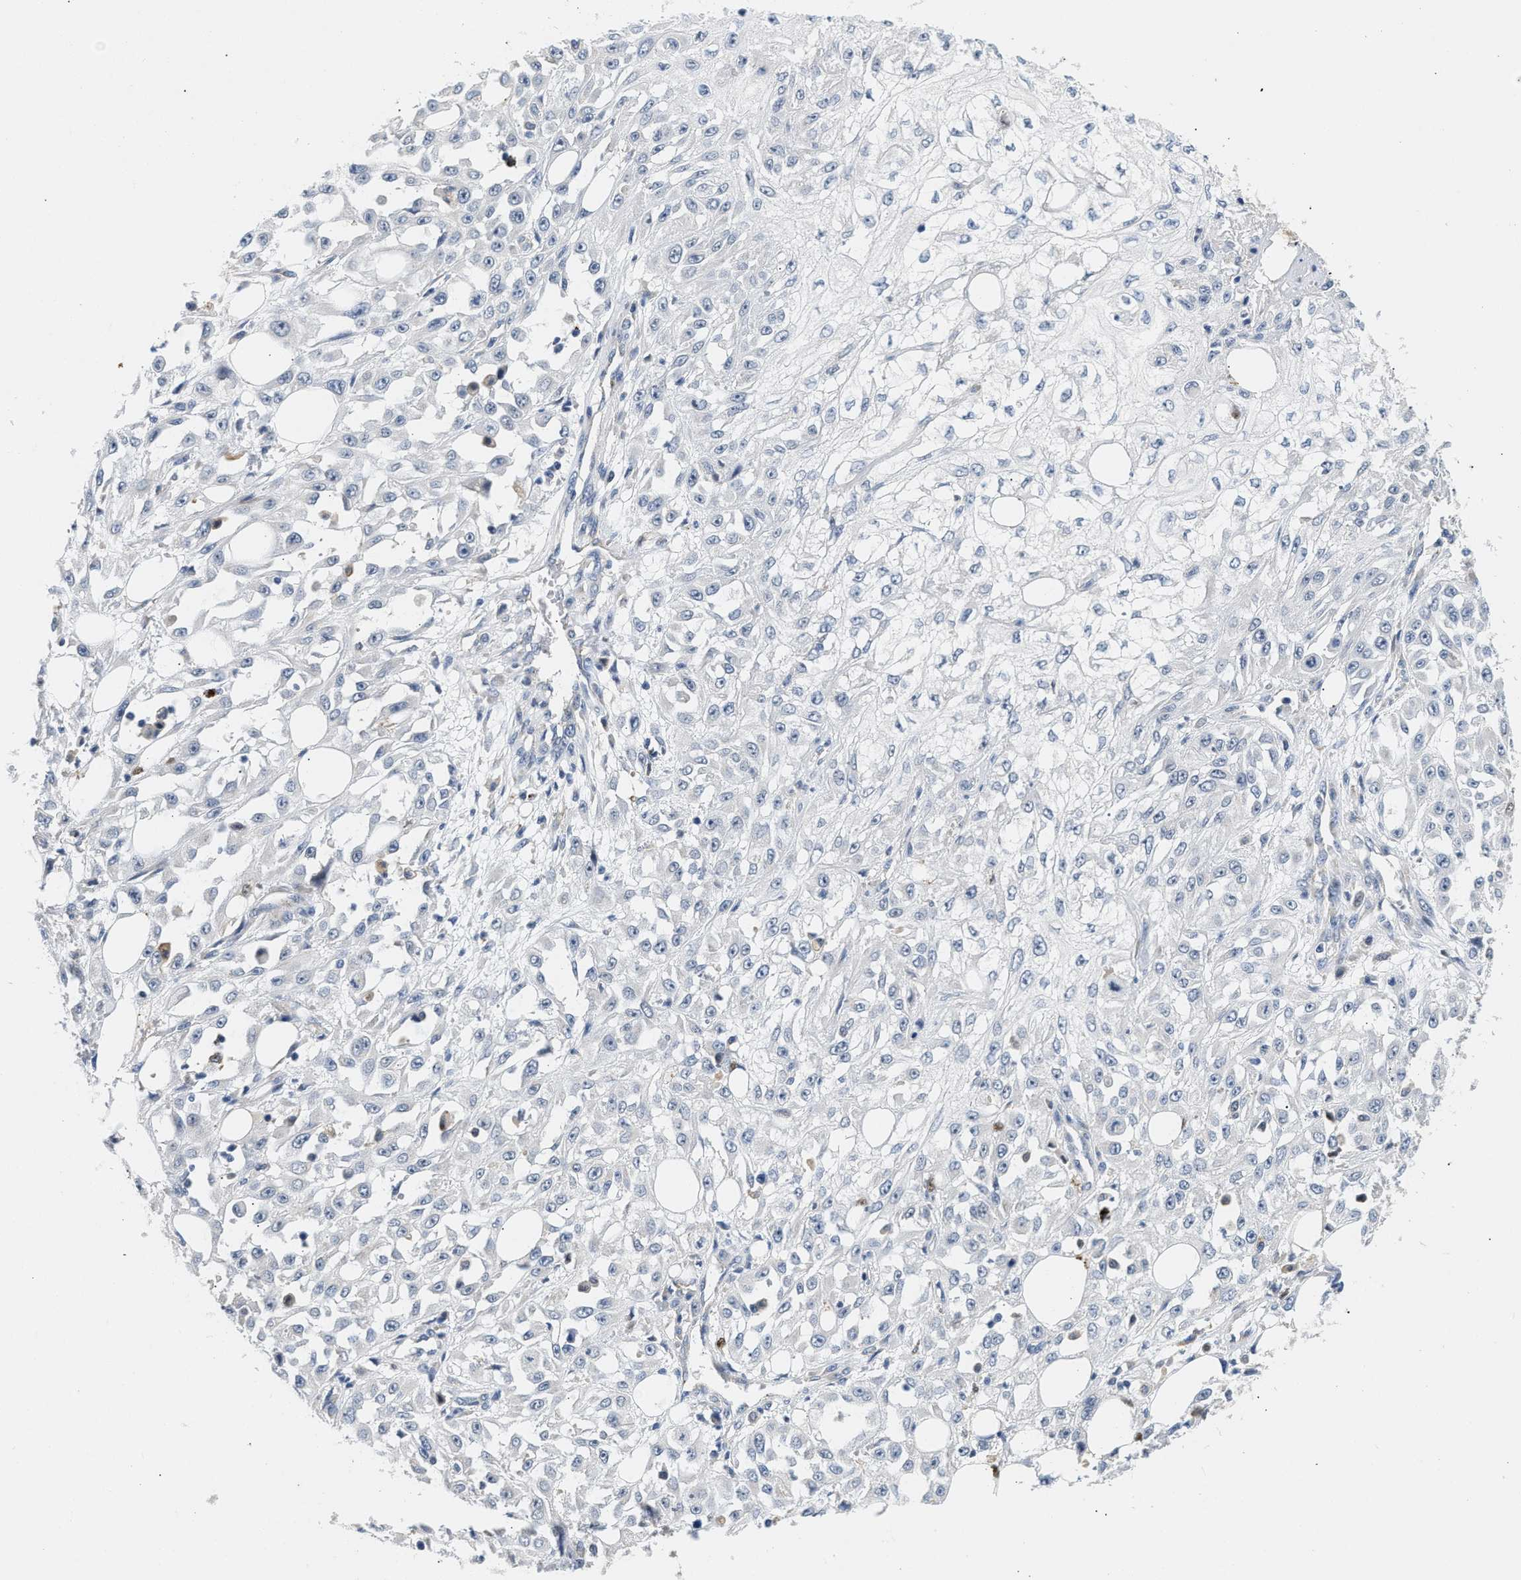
{"staining": {"intensity": "negative", "quantity": "none", "location": "none"}, "tissue": "skin cancer", "cell_type": "Tumor cells", "image_type": "cancer", "snomed": [{"axis": "morphology", "description": "Squamous cell carcinoma, NOS"}, {"axis": "morphology", "description": "Squamous cell carcinoma, metastatic, NOS"}, {"axis": "topography", "description": "Skin"}, {"axis": "topography", "description": "Lymph node"}], "caption": "Immunohistochemistry micrograph of neoplastic tissue: human skin cancer stained with DAB (3,3'-diaminobenzidine) displays no significant protein expression in tumor cells.", "gene": "PPM1L", "patient": {"sex": "male", "age": 75}}